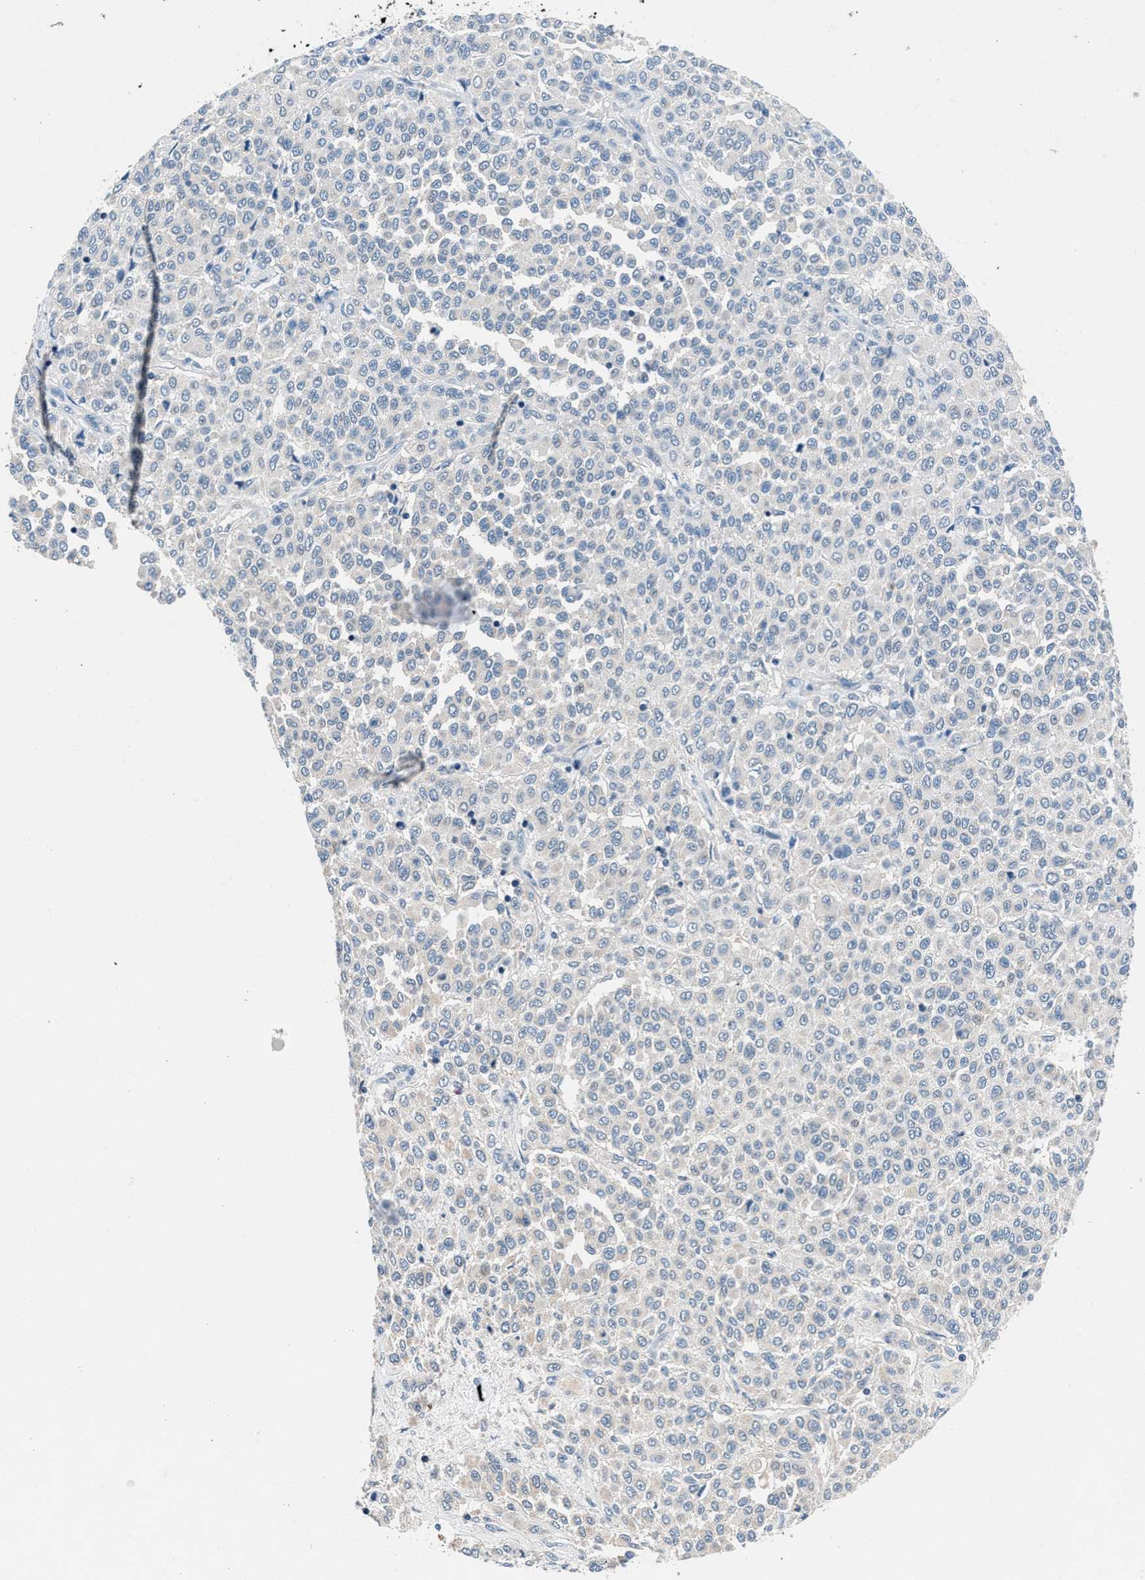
{"staining": {"intensity": "negative", "quantity": "none", "location": "none"}, "tissue": "melanoma", "cell_type": "Tumor cells", "image_type": "cancer", "snomed": [{"axis": "morphology", "description": "Malignant melanoma, Metastatic site"}, {"axis": "topography", "description": "Pancreas"}], "caption": "IHC image of neoplastic tissue: malignant melanoma (metastatic site) stained with DAB (3,3'-diaminobenzidine) displays no significant protein staining in tumor cells.", "gene": "DENND6B", "patient": {"sex": "female", "age": 30}}